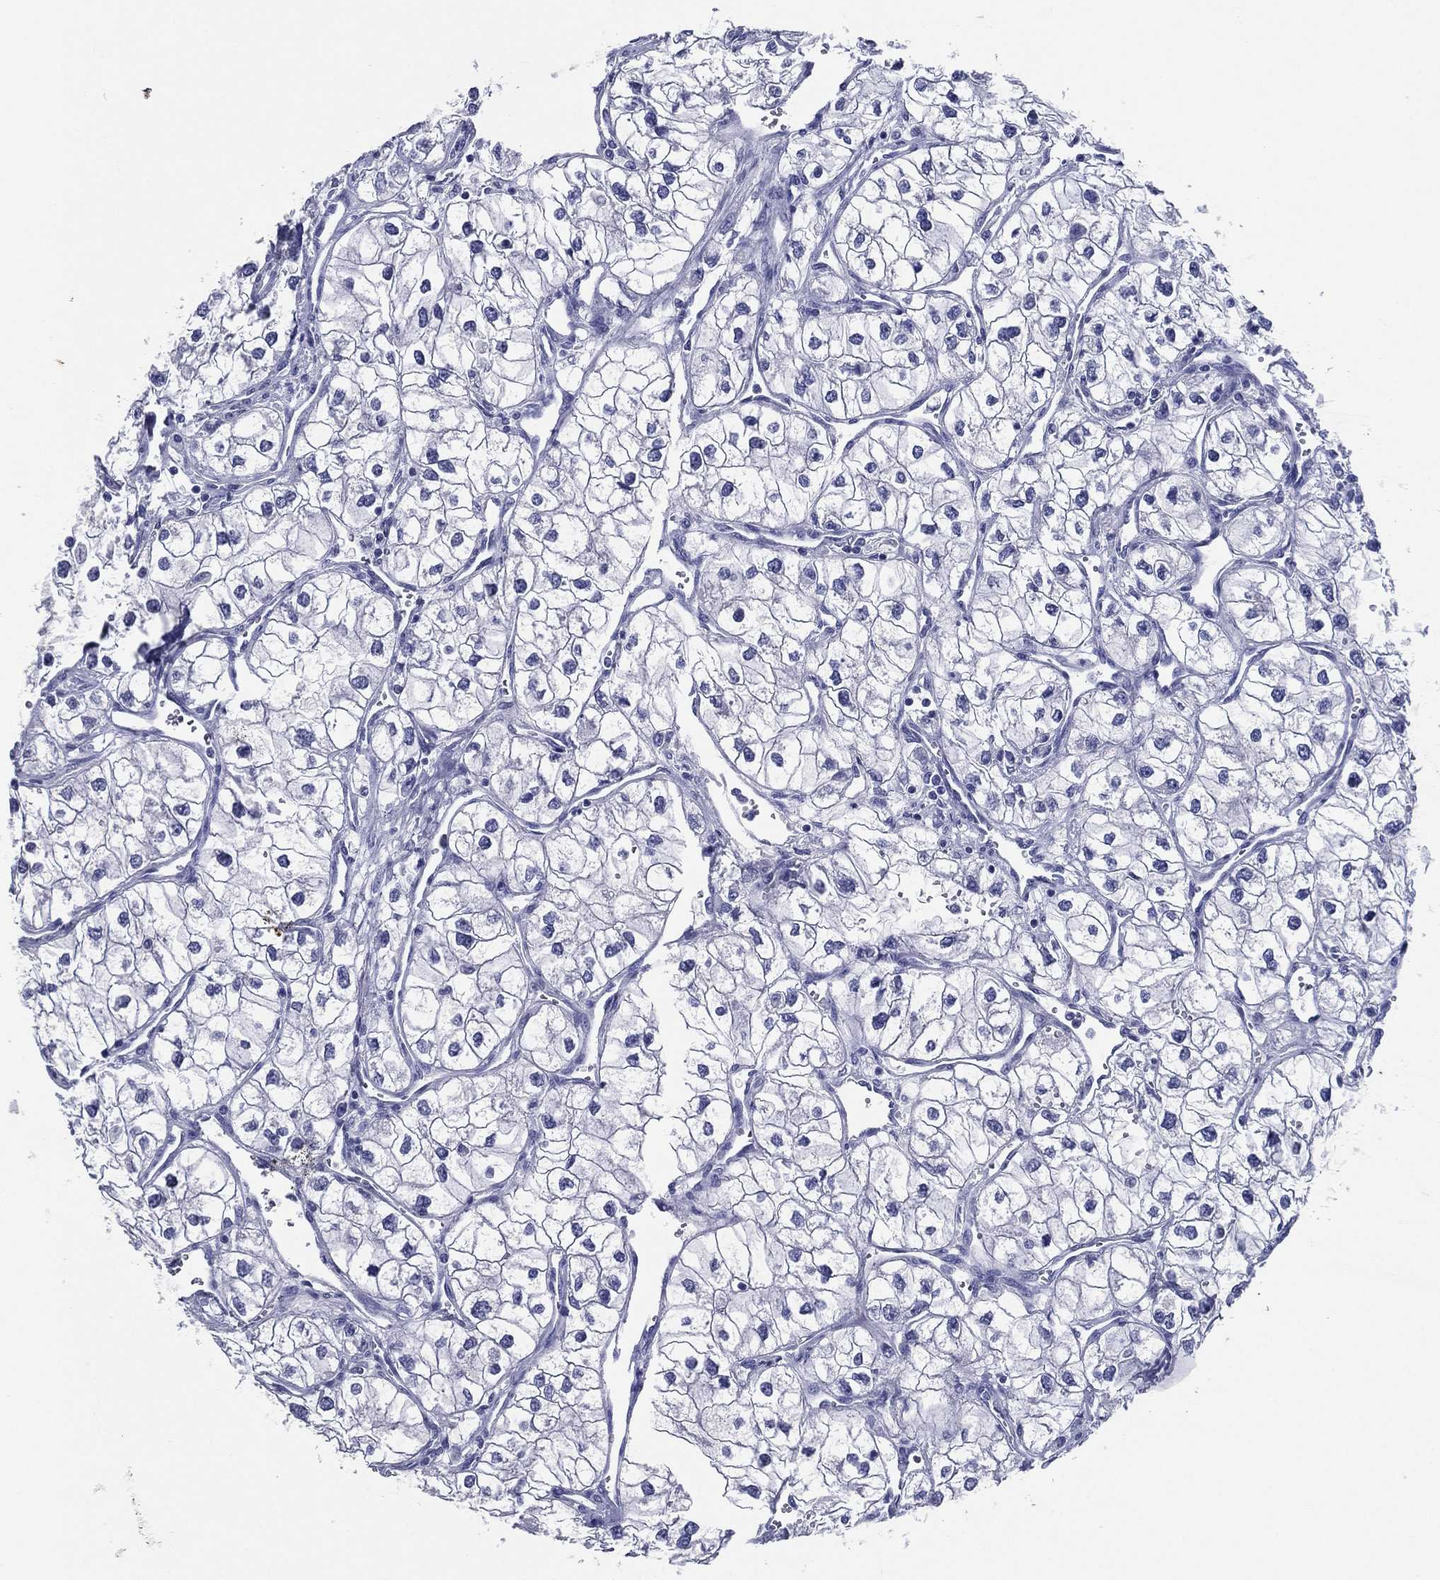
{"staining": {"intensity": "negative", "quantity": "none", "location": "none"}, "tissue": "renal cancer", "cell_type": "Tumor cells", "image_type": "cancer", "snomed": [{"axis": "morphology", "description": "Adenocarcinoma, NOS"}, {"axis": "topography", "description": "Kidney"}], "caption": "Immunohistochemistry (IHC) histopathology image of neoplastic tissue: human renal cancer stained with DAB shows no significant protein staining in tumor cells.", "gene": "TFAP2A", "patient": {"sex": "male", "age": 59}}